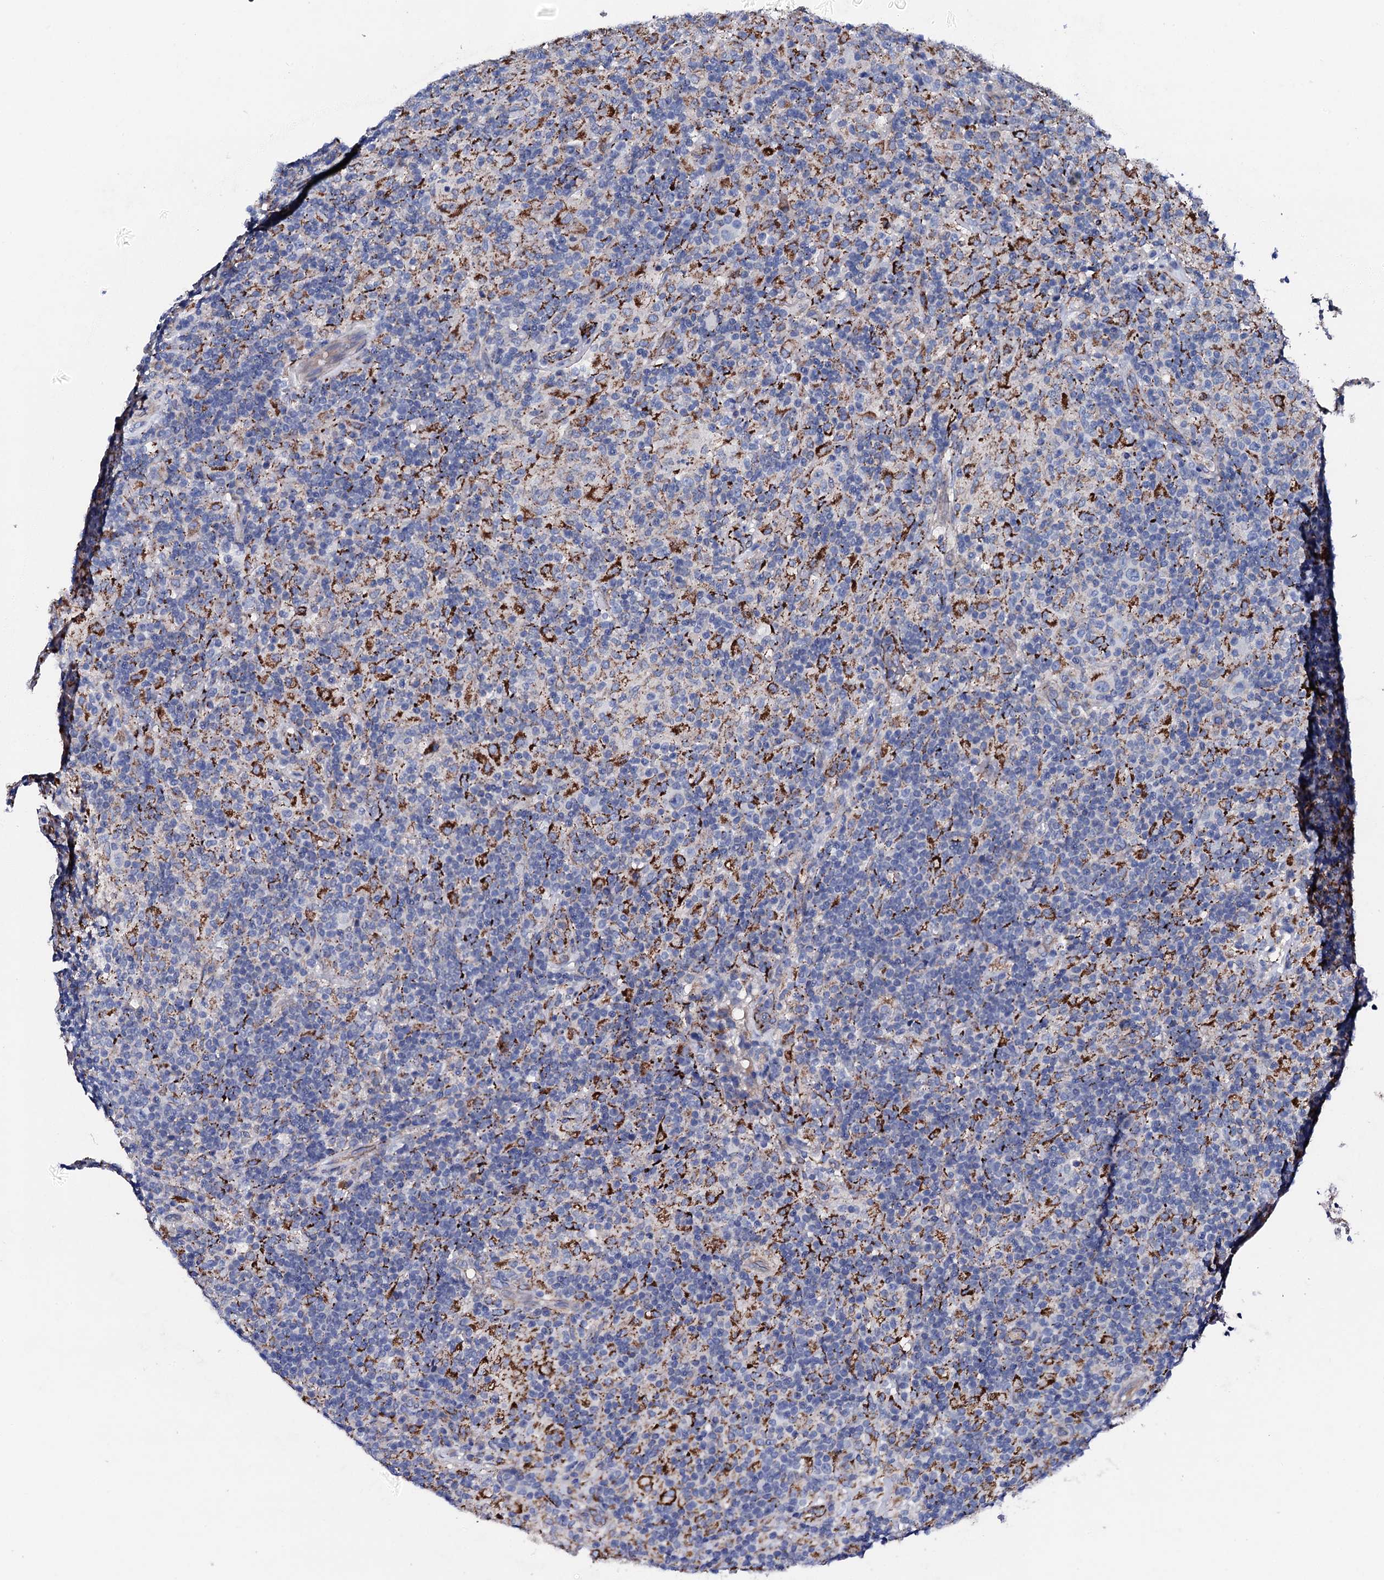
{"staining": {"intensity": "strong", "quantity": "<25%", "location": "cytoplasmic/membranous"}, "tissue": "lymphoma", "cell_type": "Tumor cells", "image_type": "cancer", "snomed": [{"axis": "morphology", "description": "Hodgkin's disease, NOS"}, {"axis": "topography", "description": "Lymph node"}], "caption": "A high-resolution image shows immunohistochemistry (IHC) staining of Hodgkin's disease, which reveals strong cytoplasmic/membranous staining in about <25% of tumor cells.", "gene": "KLHL32", "patient": {"sex": "male", "age": 70}}